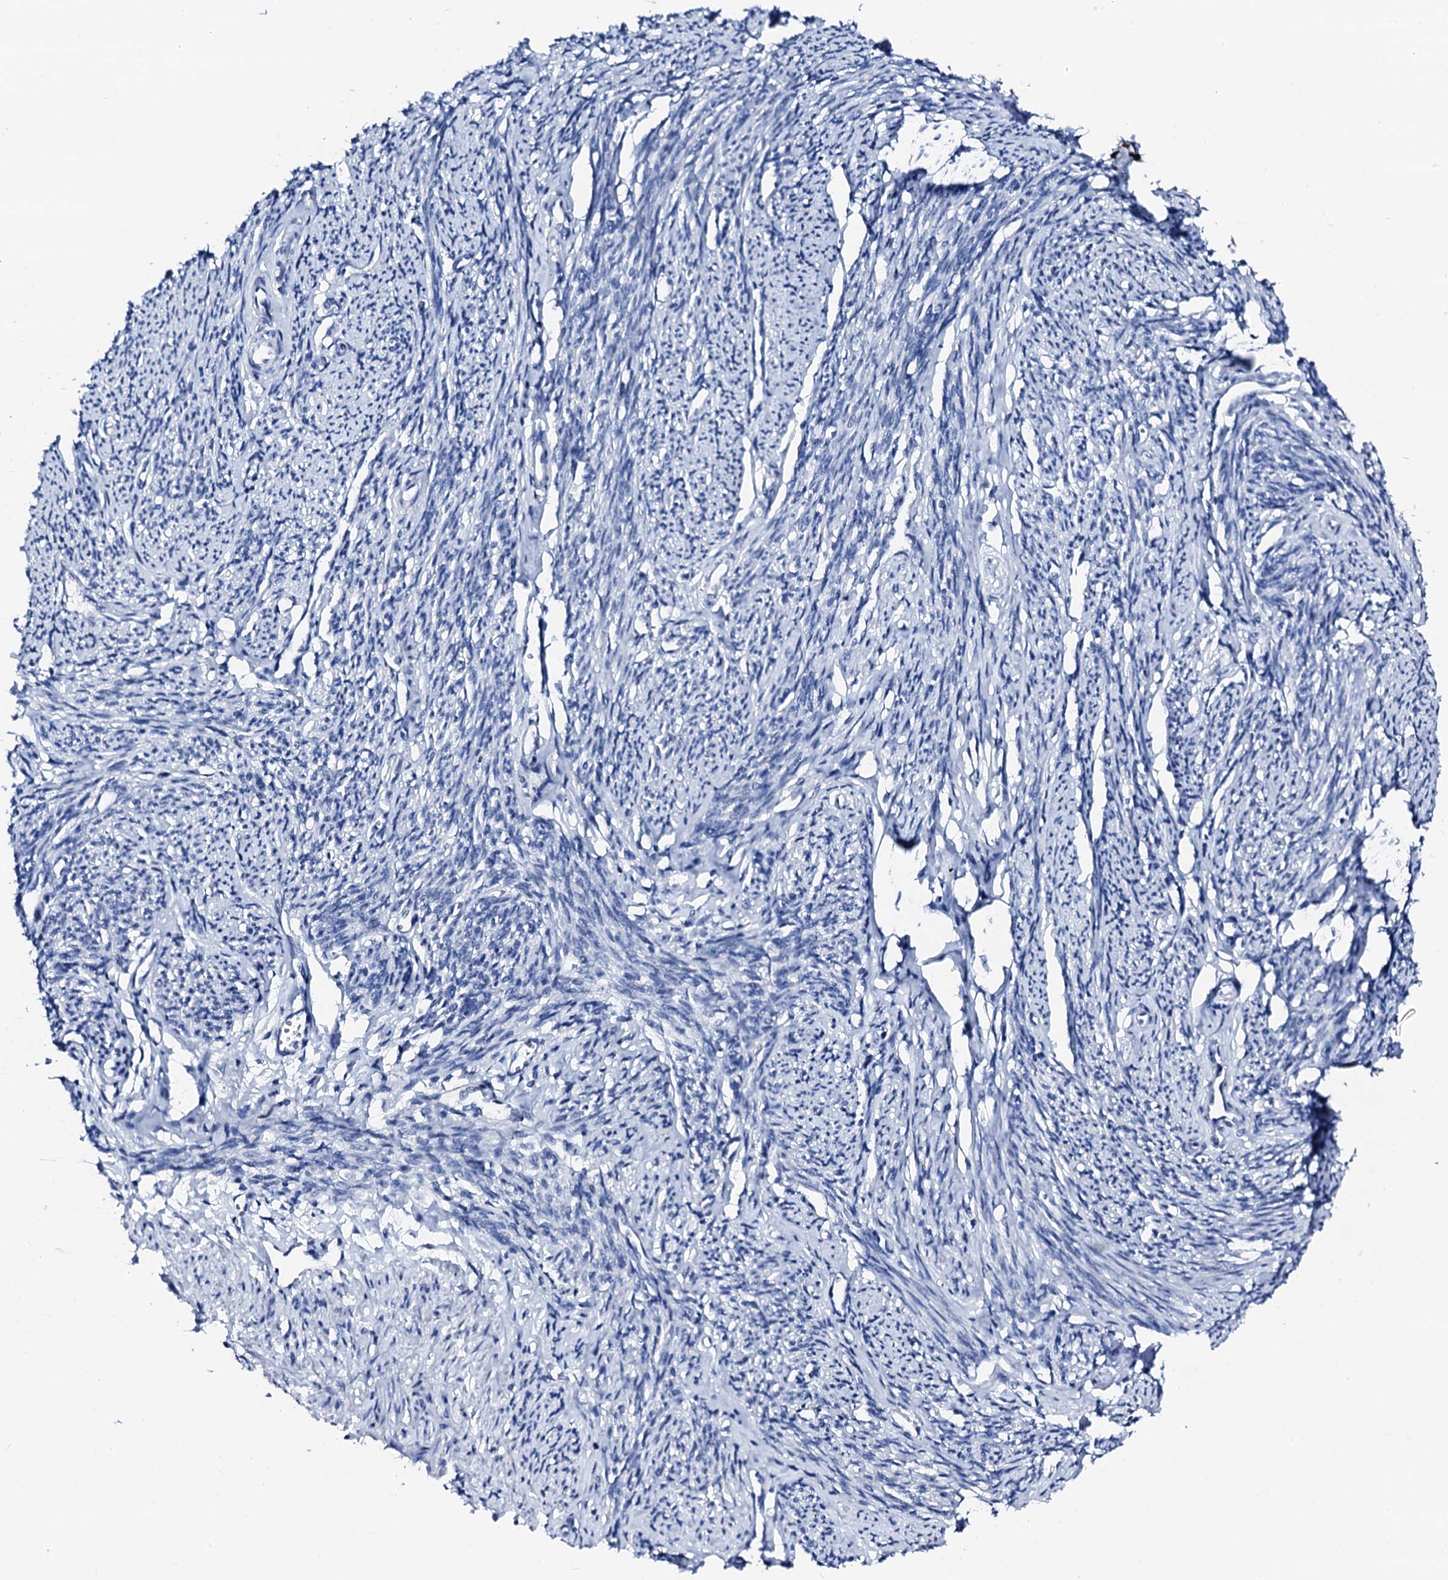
{"staining": {"intensity": "negative", "quantity": "none", "location": "none"}, "tissue": "smooth muscle", "cell_type": "Smooth muscle cells", "image_type": "normal", "snomed": [{"axis": "morphology", "description": "Normal tissue, NOS"}, {"axis": "topography", "description": "Smooth muscle"}, {"axis": "topography", "description": "Uterus"}], "caption": "DAB (3,3'-diaminobenzidine) immunohistochemical staining of benign human smooth muscle reveals no significant staining in smooth muscle cells.", "gene": "TRAFD1", "patient": {"sex": "female", "age": 59}}